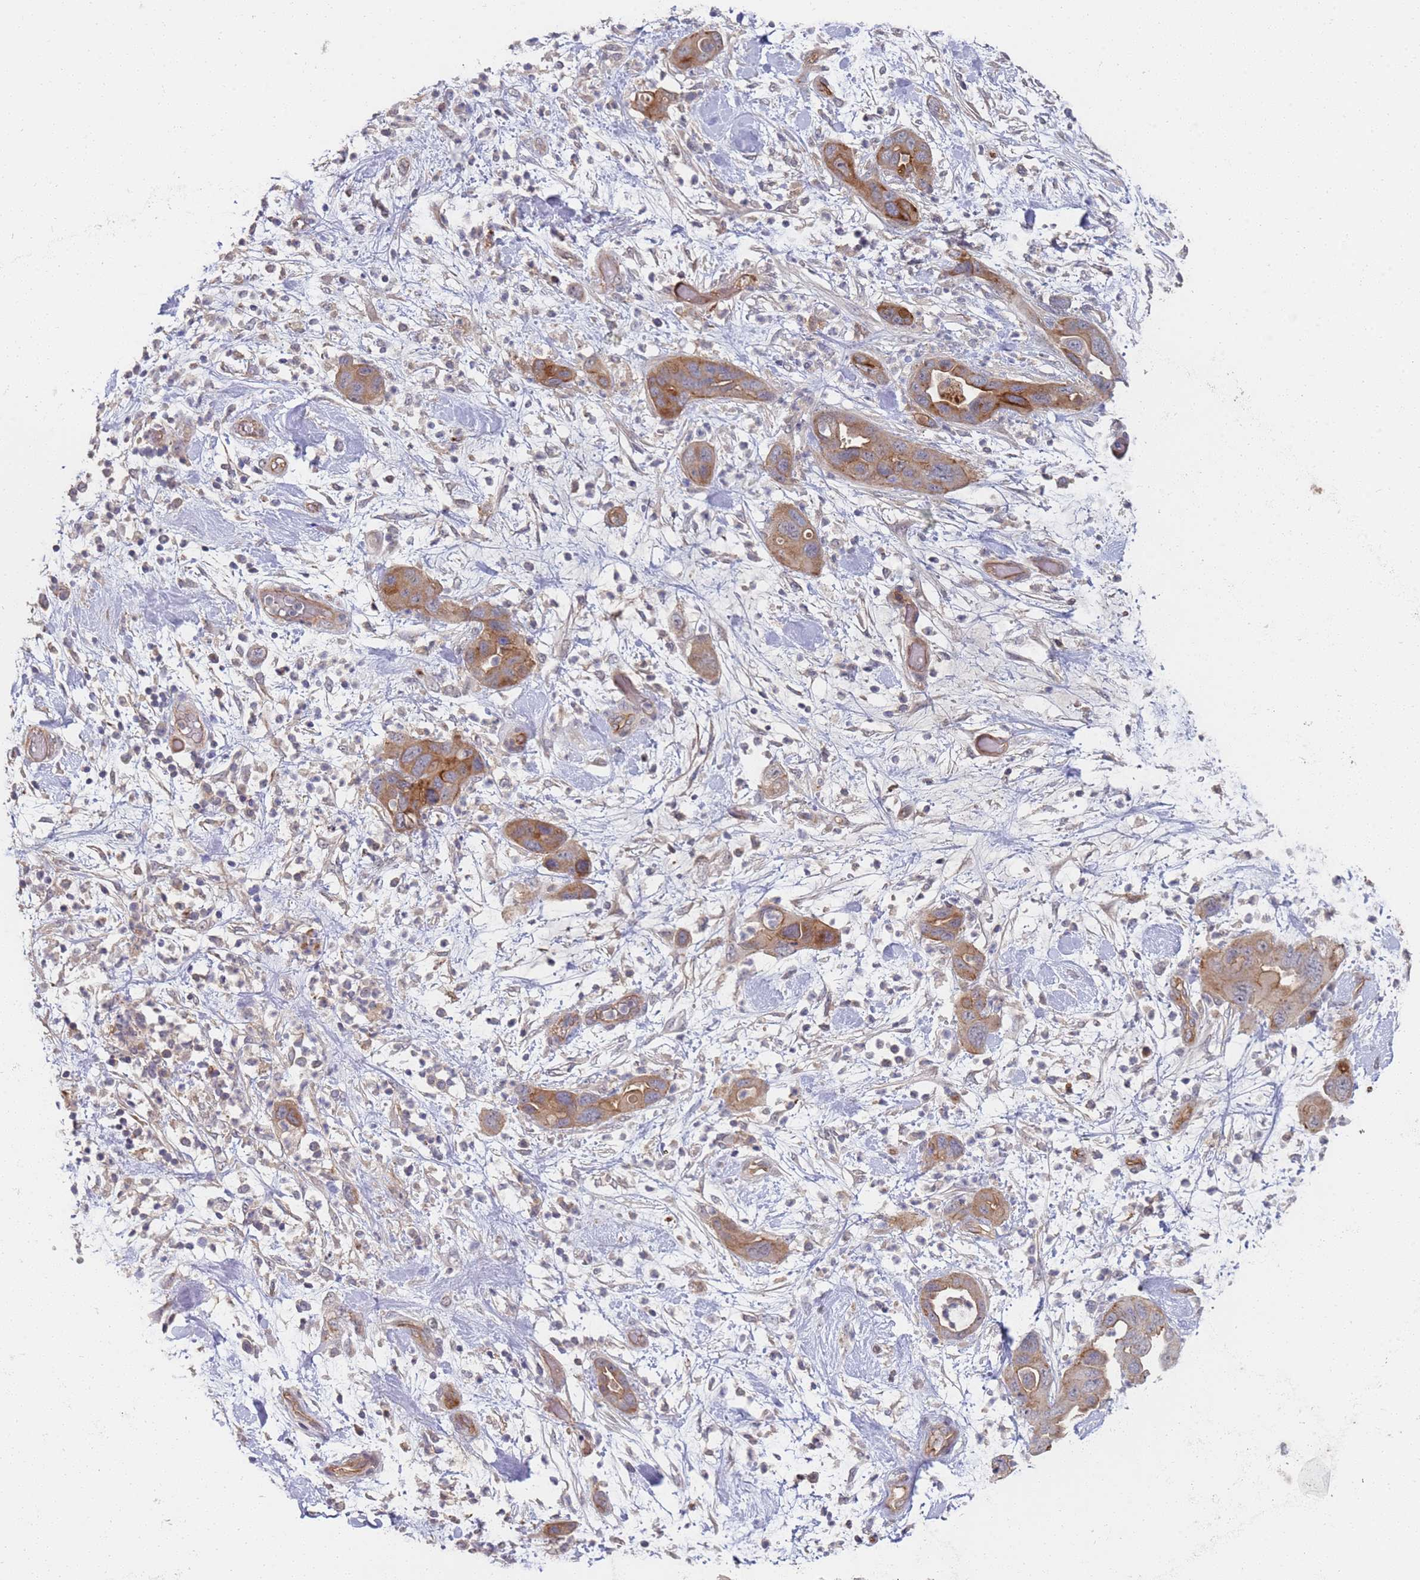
{"staining": {"intensity": "moderate", "quantity": ">75%", "location": "cytoplasmic/membranous"}, "tissue": "pancreatic cancer", "cell_type": "Tumor cells", "image_type": "cancer", "snomed": [{"axis": "morphology", "description": "Adenocarcinoma, NOS"}, {"axis": "topography", "description": "Pancreas"}], "caption": "Tumor cells display moderate cytoplasmic/membranous staining in approximately >75% of cells in pancreatic cancer. (Brightfield microscopy of DAB IHC at high magnification).", "gene": "ABCB6", "patient": {"sex": "female", "age": 71}}